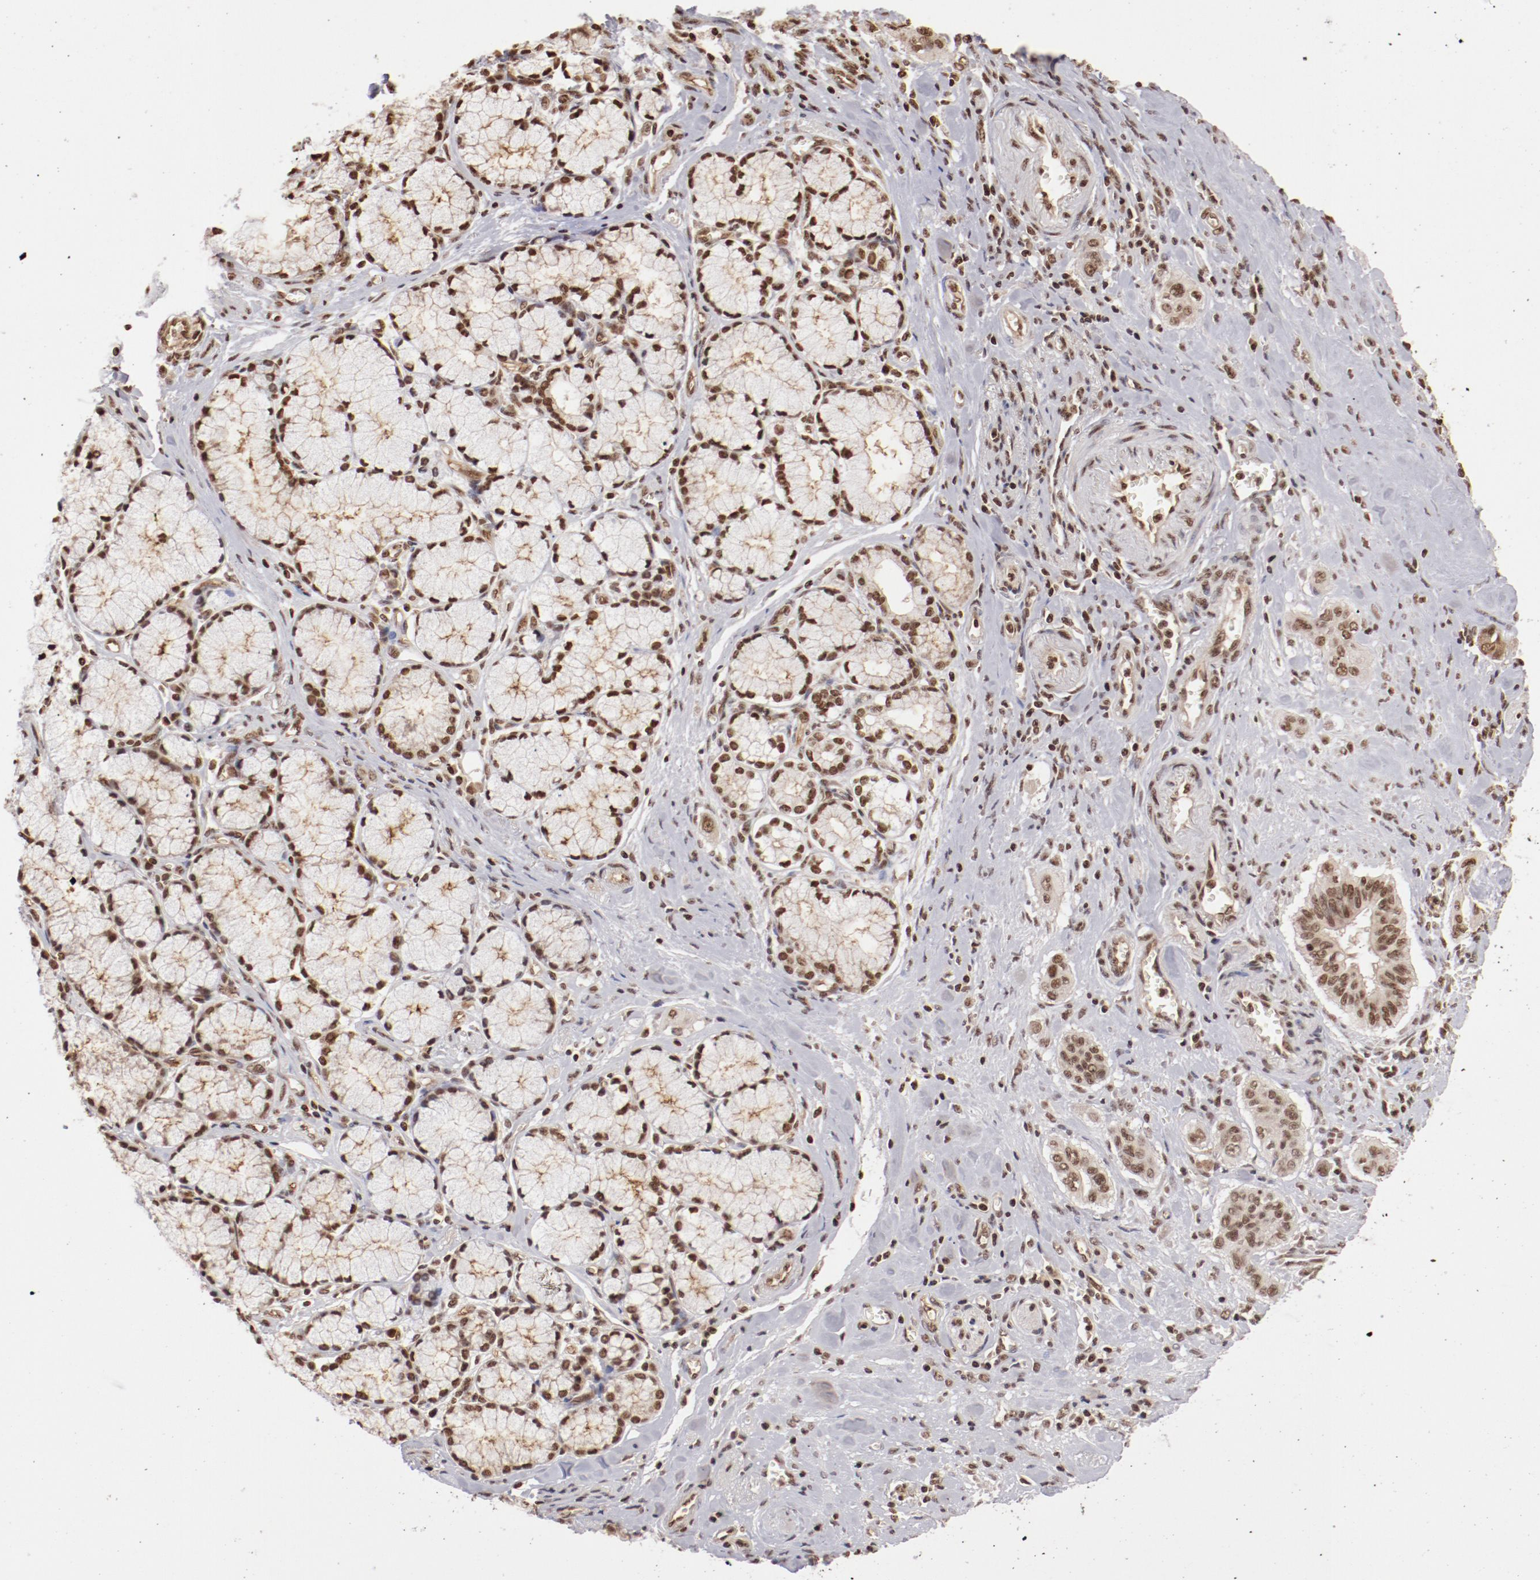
{"staining": {"intensity": "moderate", "quantity": ">75%", "location": "nuclear"}, "tissue": "pancreatic cancer", "cell_type": "Tumor cells", "image_type": "cancer", "snomed": [{"axis": "morphology", "description": "Adenocarcinoma, NOS"}, {"axis": "topography", "description": "Pancreas"}], "caption": "This micrograph displays immunohistochemistry staining of human adenocarcinoma (pancreatic), with medium moderate nuclear positivity in approximately >75% of tumor cells.", "gene": "ABL2", "patient": {"sex": "male", "age": 77}}